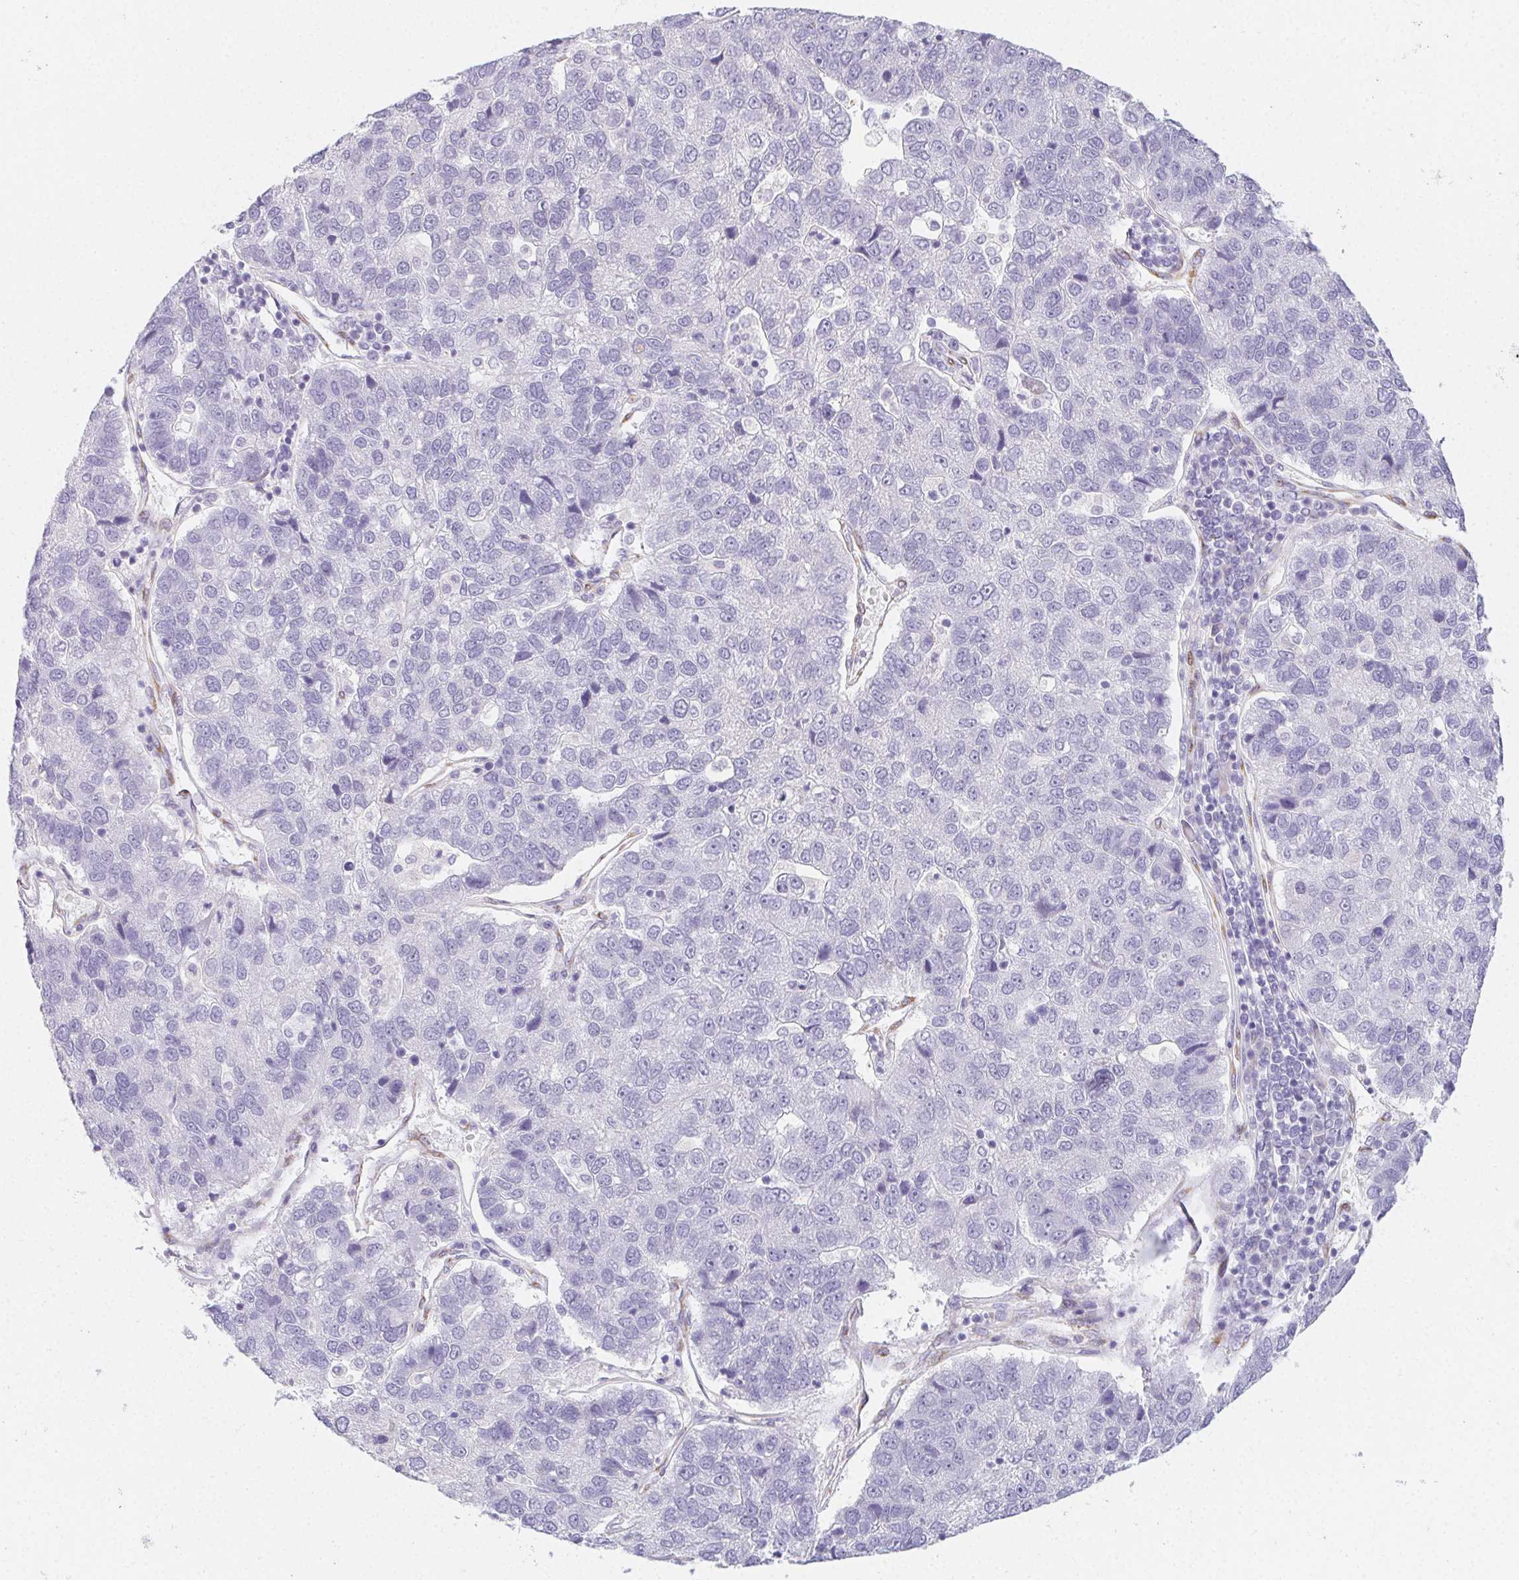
{"staining": {"intensity": "negative", "quantity": "none", "location": "none"}, "tissue": "pancreatic cancer", "cell_type": "Tumor cells", "image_type": "cancer", "snomed": [{"axis": "morphology", "description": "Adenocarcinoma, NOS"}, {"axis": "topography", "description": "Pancreas"}], "caption": "There is no significant expression in tumor cells of pancreatic cancer (adenocarcinoma).", "gene": "HRC", "patient": {"sex": "female", "age": 61}}